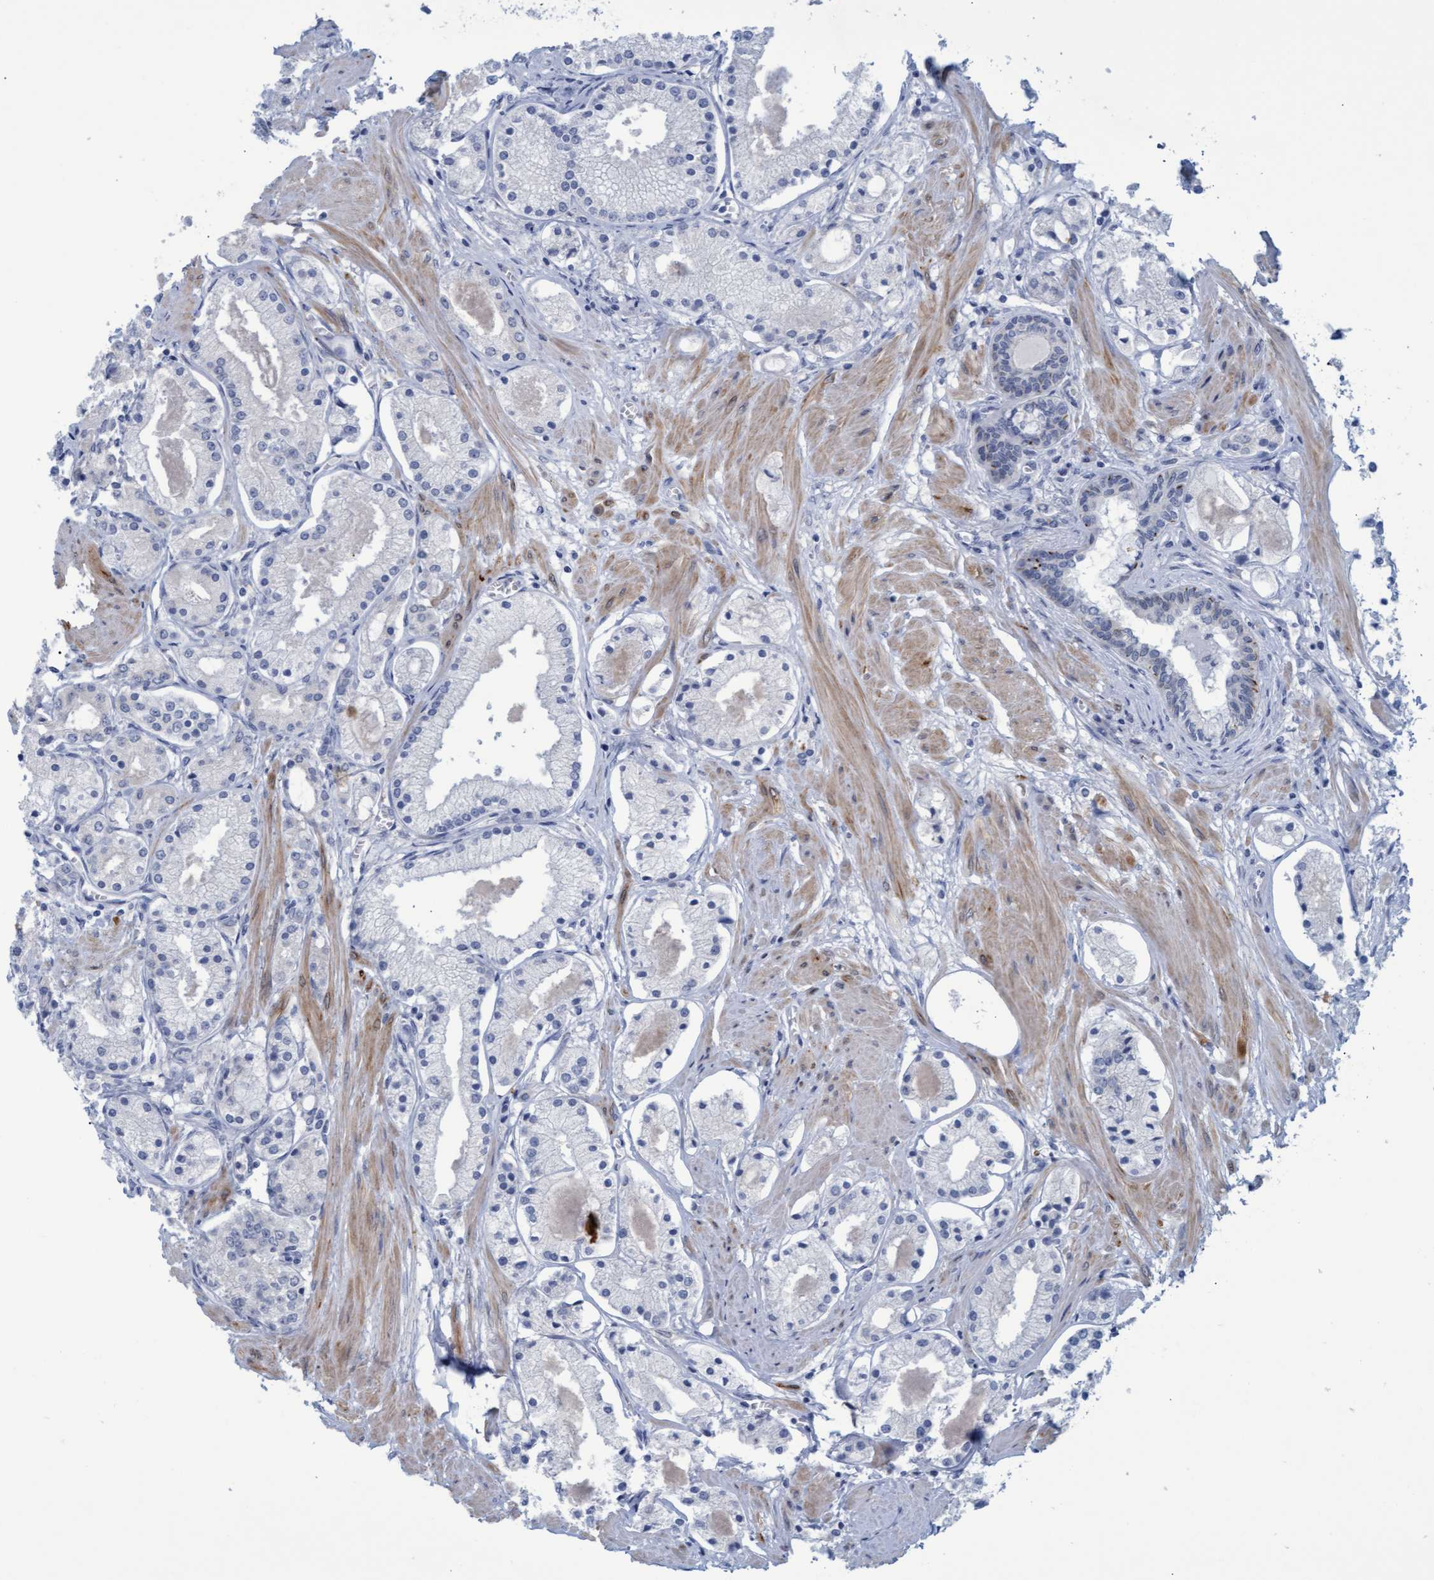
{"staining": {"intensity": "negative", "quantity": "none", "location": "none"}, "tissue": "prostate cancer", "cell_type": "Tumor cells", "image_type": "cancer", "snomed": [{"axis": "morphology", "description": "Adenocarcinoma, High grade"}, {"axis": "topography", "description": "Prostate"}], "caption": "High magnification brightfield microscopy of prostate cancer (adenocarcinoma (high-grade)) stained with DAB (brown) and counterstained with hematoxylin (blue): tumor cells show no significant staining.", "gene": "SSTR3", "patient": {"sex": "male", "age": 66}}